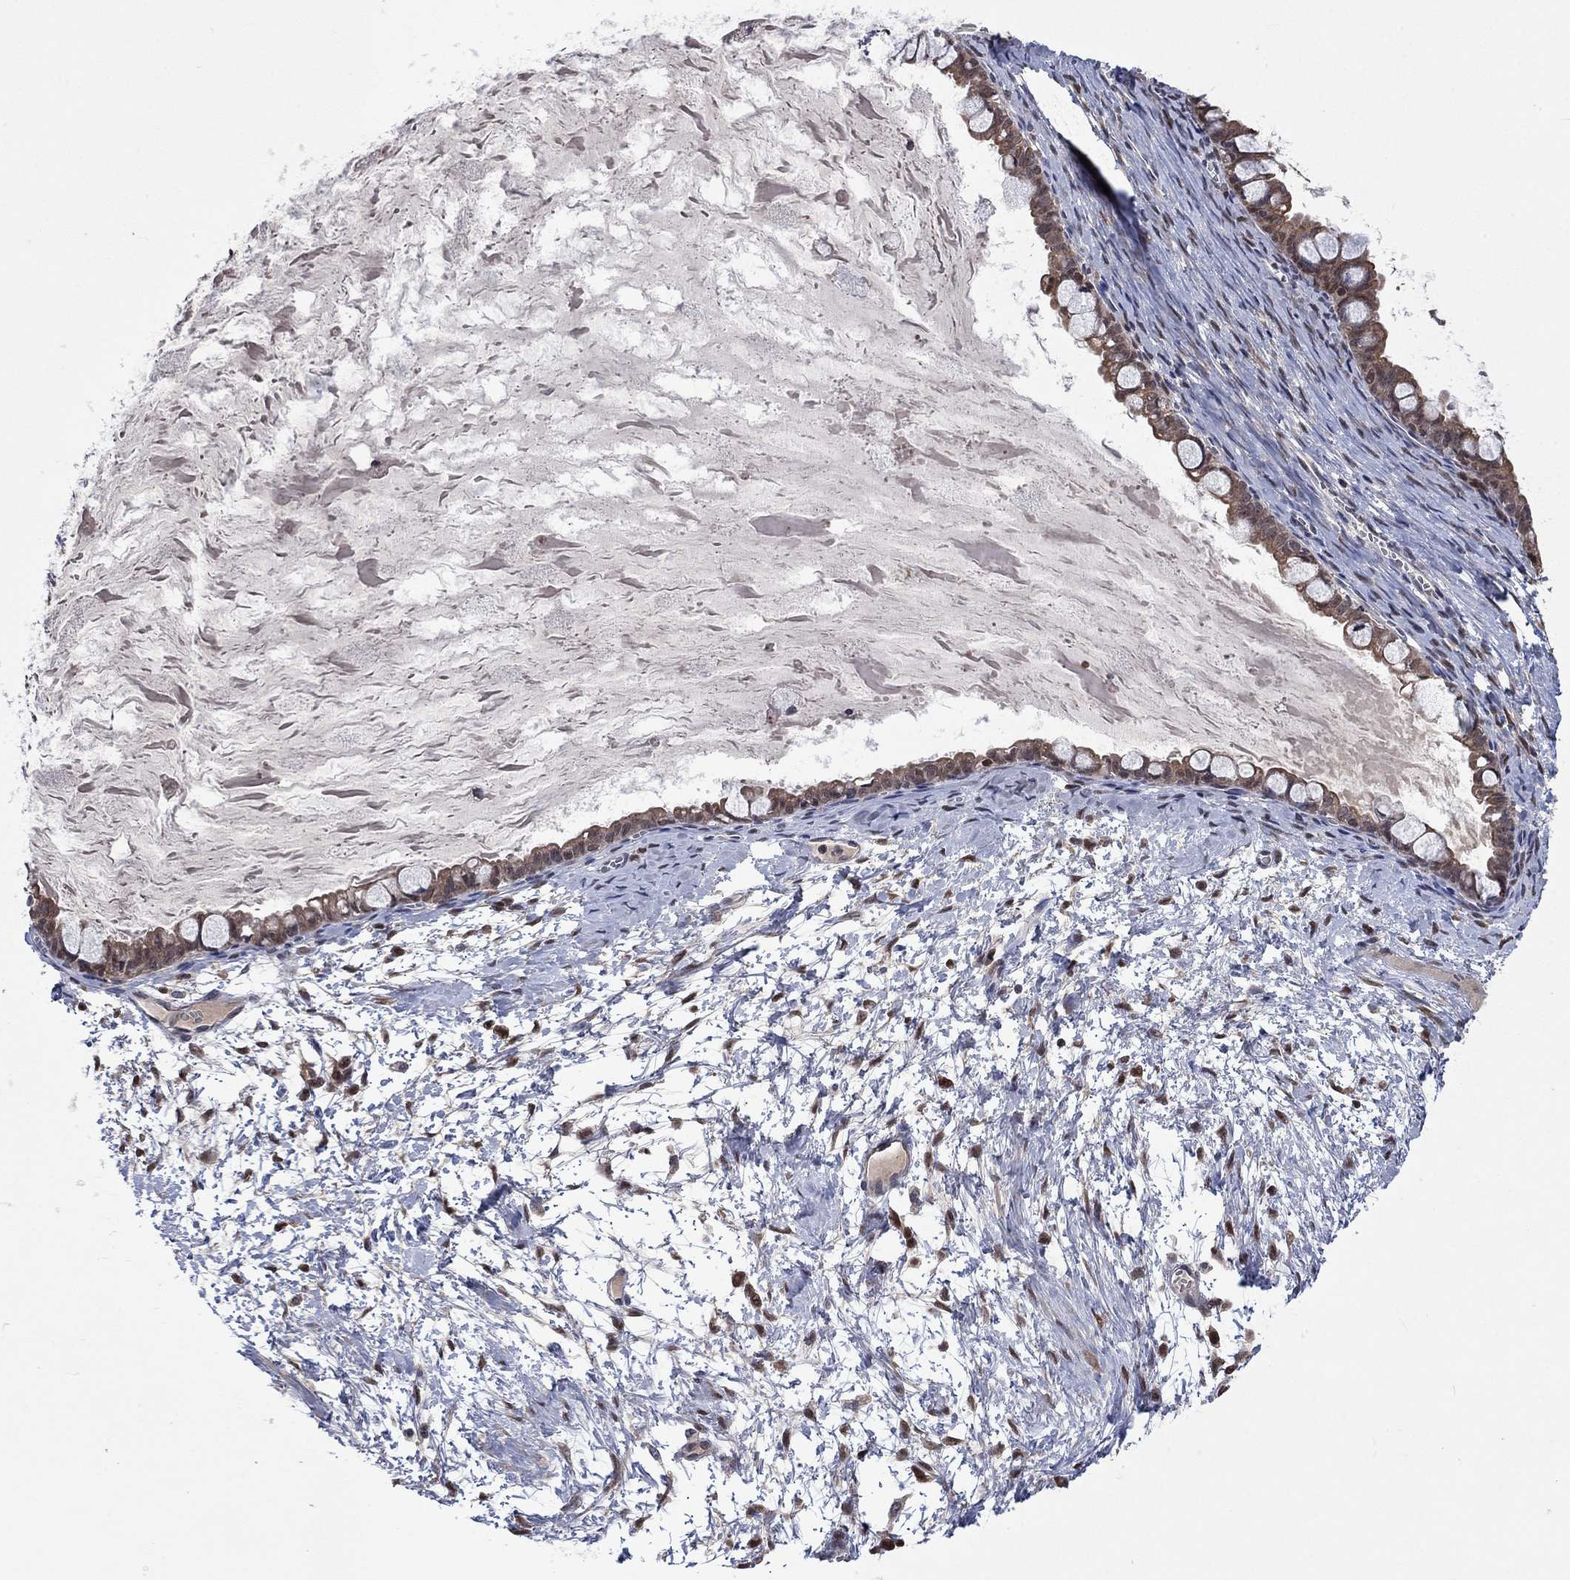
{"staining": {"intensity": "moderate", "quantity": ">75%", "location": "cytoplasmic/membranous"}, "tissue": "ovarian cancer", "cell_type": "Tumor cells", "image_type": "cancer", "snomed": [{"axis": "morphology", "description": "Cystadenocarcinoma, mucinous, NOS"}, {"axis": "topography", "description": "Ovary"}], "caption": "DAB immunohistochemical staining of human ovarian mucinous cystadenocarcinoma reveals moderate cytoplasmic/membranous protein staining in about >75% of tumor cells.", "gene": "IAH1", "patient": {"sex": "female", "age": 63}}